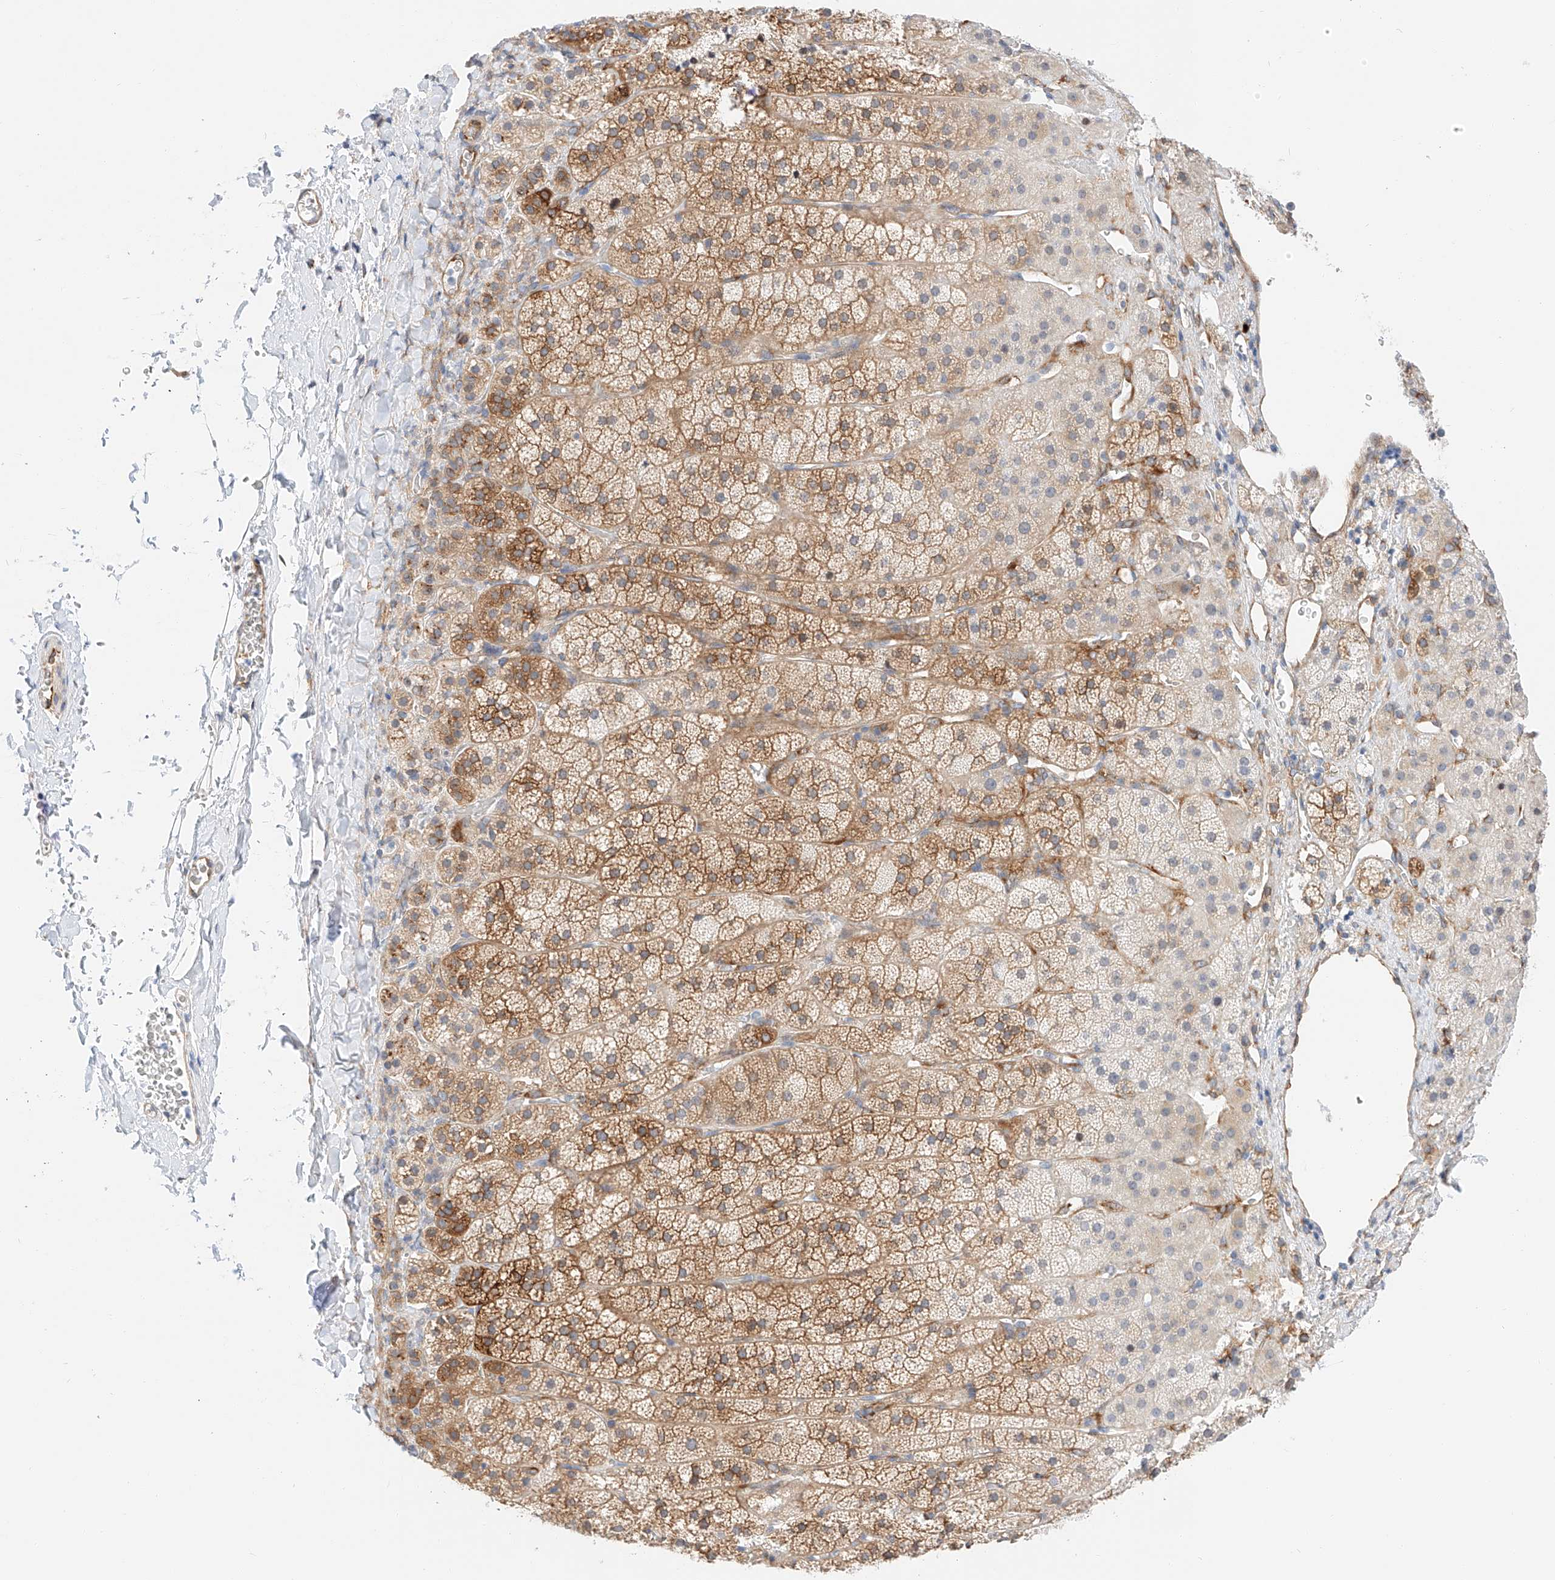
{"staining": {"intensity": "strong", "quantity": ">75%", "location": "cytoplasmic/membranous"}, "tissue": "adrenal gland", "cell_type": "Glandular cells", "image_type": "normal", "snomed": [{"axis": "morphology", "description": "Normal tissue, NOS"}, {"axis": "topography", "description": "Adrenal gland"}], "caption": "This photomicrograph demonstrates immunohistochemistry (IHC) staining of normal adrenal gland, with high strong cytoplasmic/membranous staining in about >75% of glandular cells.", "gene": "CARMIL1", "patient": {"sex": "female", "age": 44}}